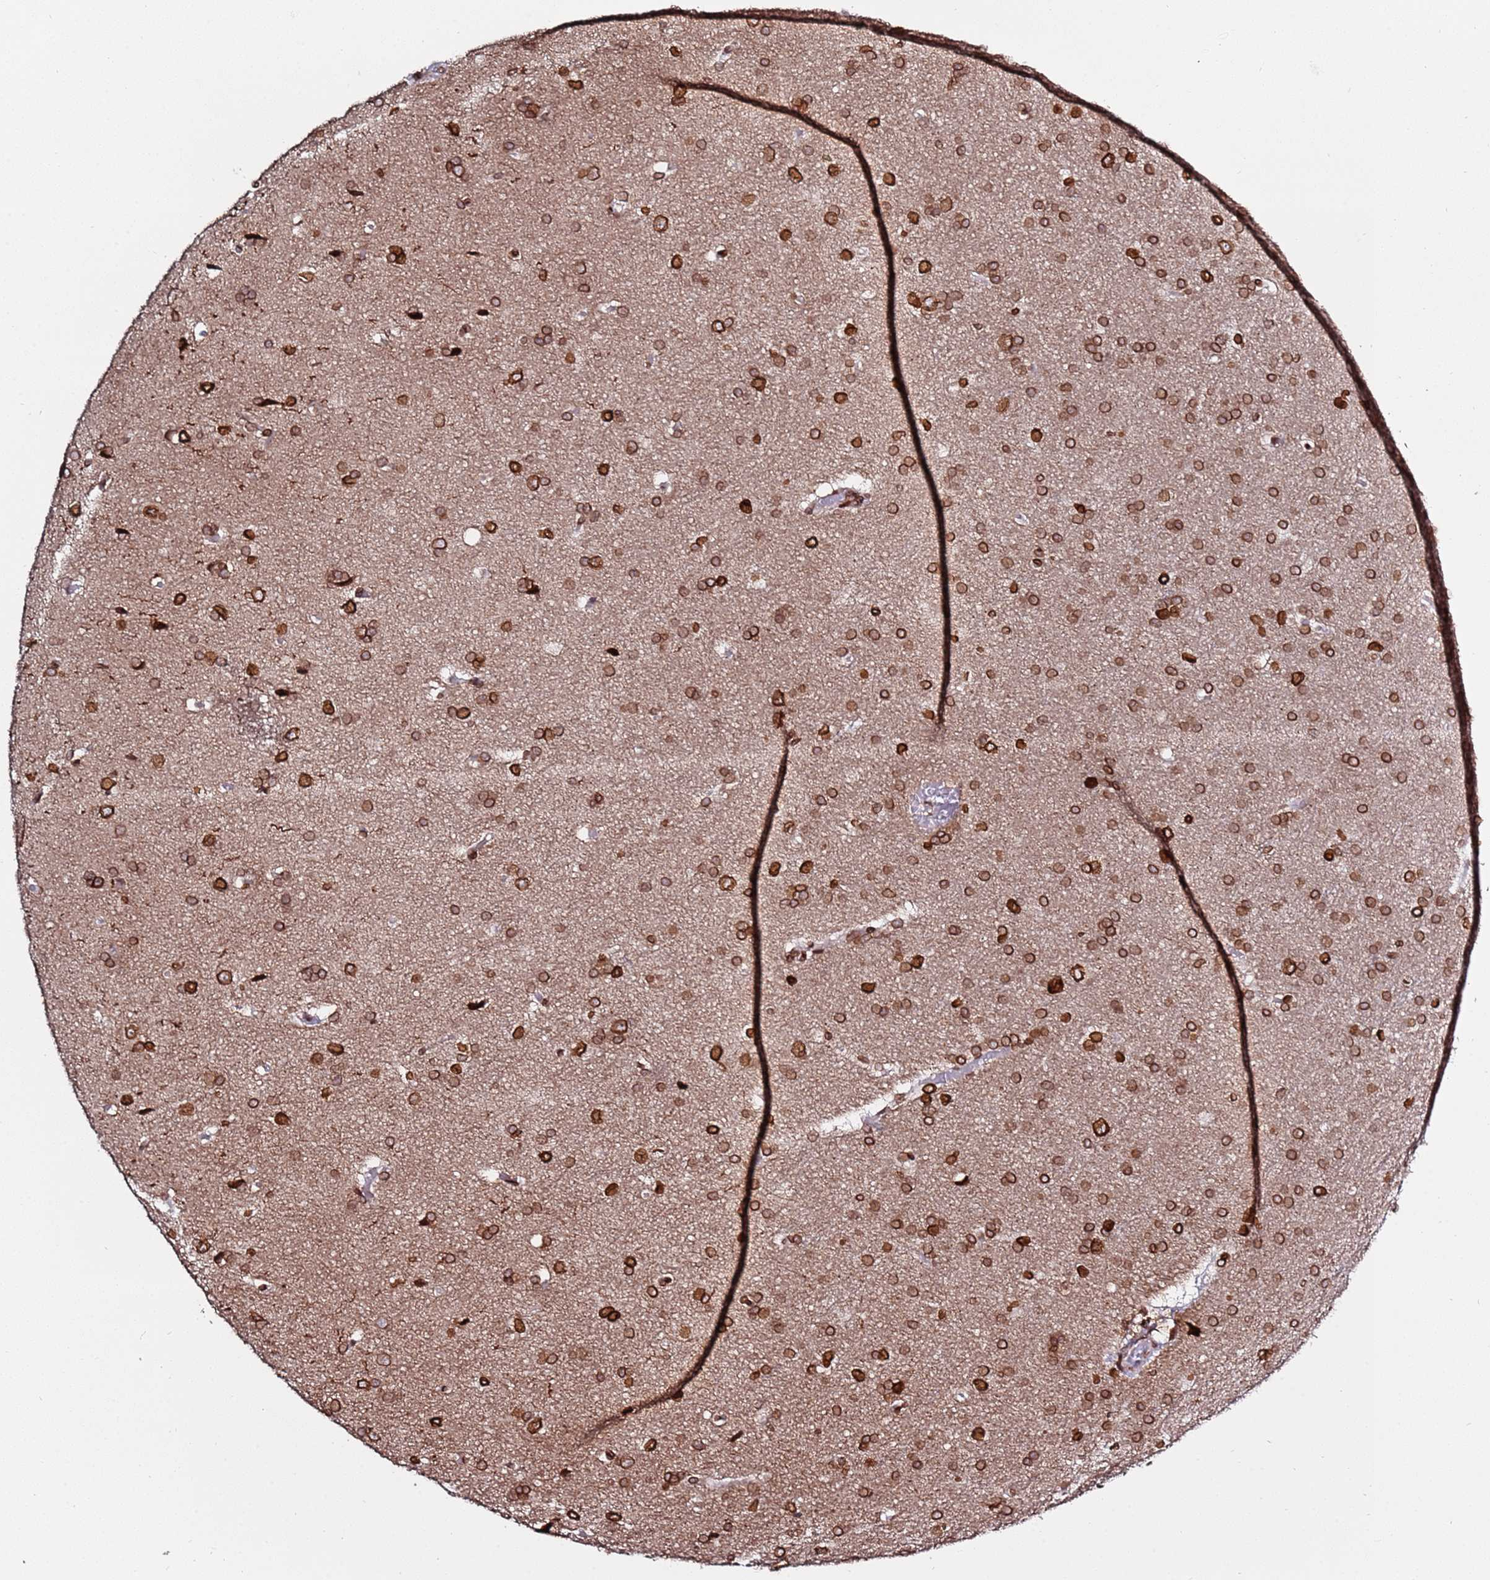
{"staining": {"intensity": "moderate", "quantity": ">75%", "location": "cytoplasmic/membranous,nuclear"}, "tissue": "glioma", "cell_type": "Tumor cells", "image_type": "cancer", "snomed": [{"axis": "morphology", "description": "Glioma, malignant, Low grade"}, {"axis": "topography", "description": "Brain"}], "caption": "Moderate cytoplasmic/membranous and nuclear staining for a protein is seen in about >75% of tumor cells of glioma using immunohistochemistry (IHC).", "gene": "TOR1AIP1", "patient": {"sex": "female", "age": 32}}